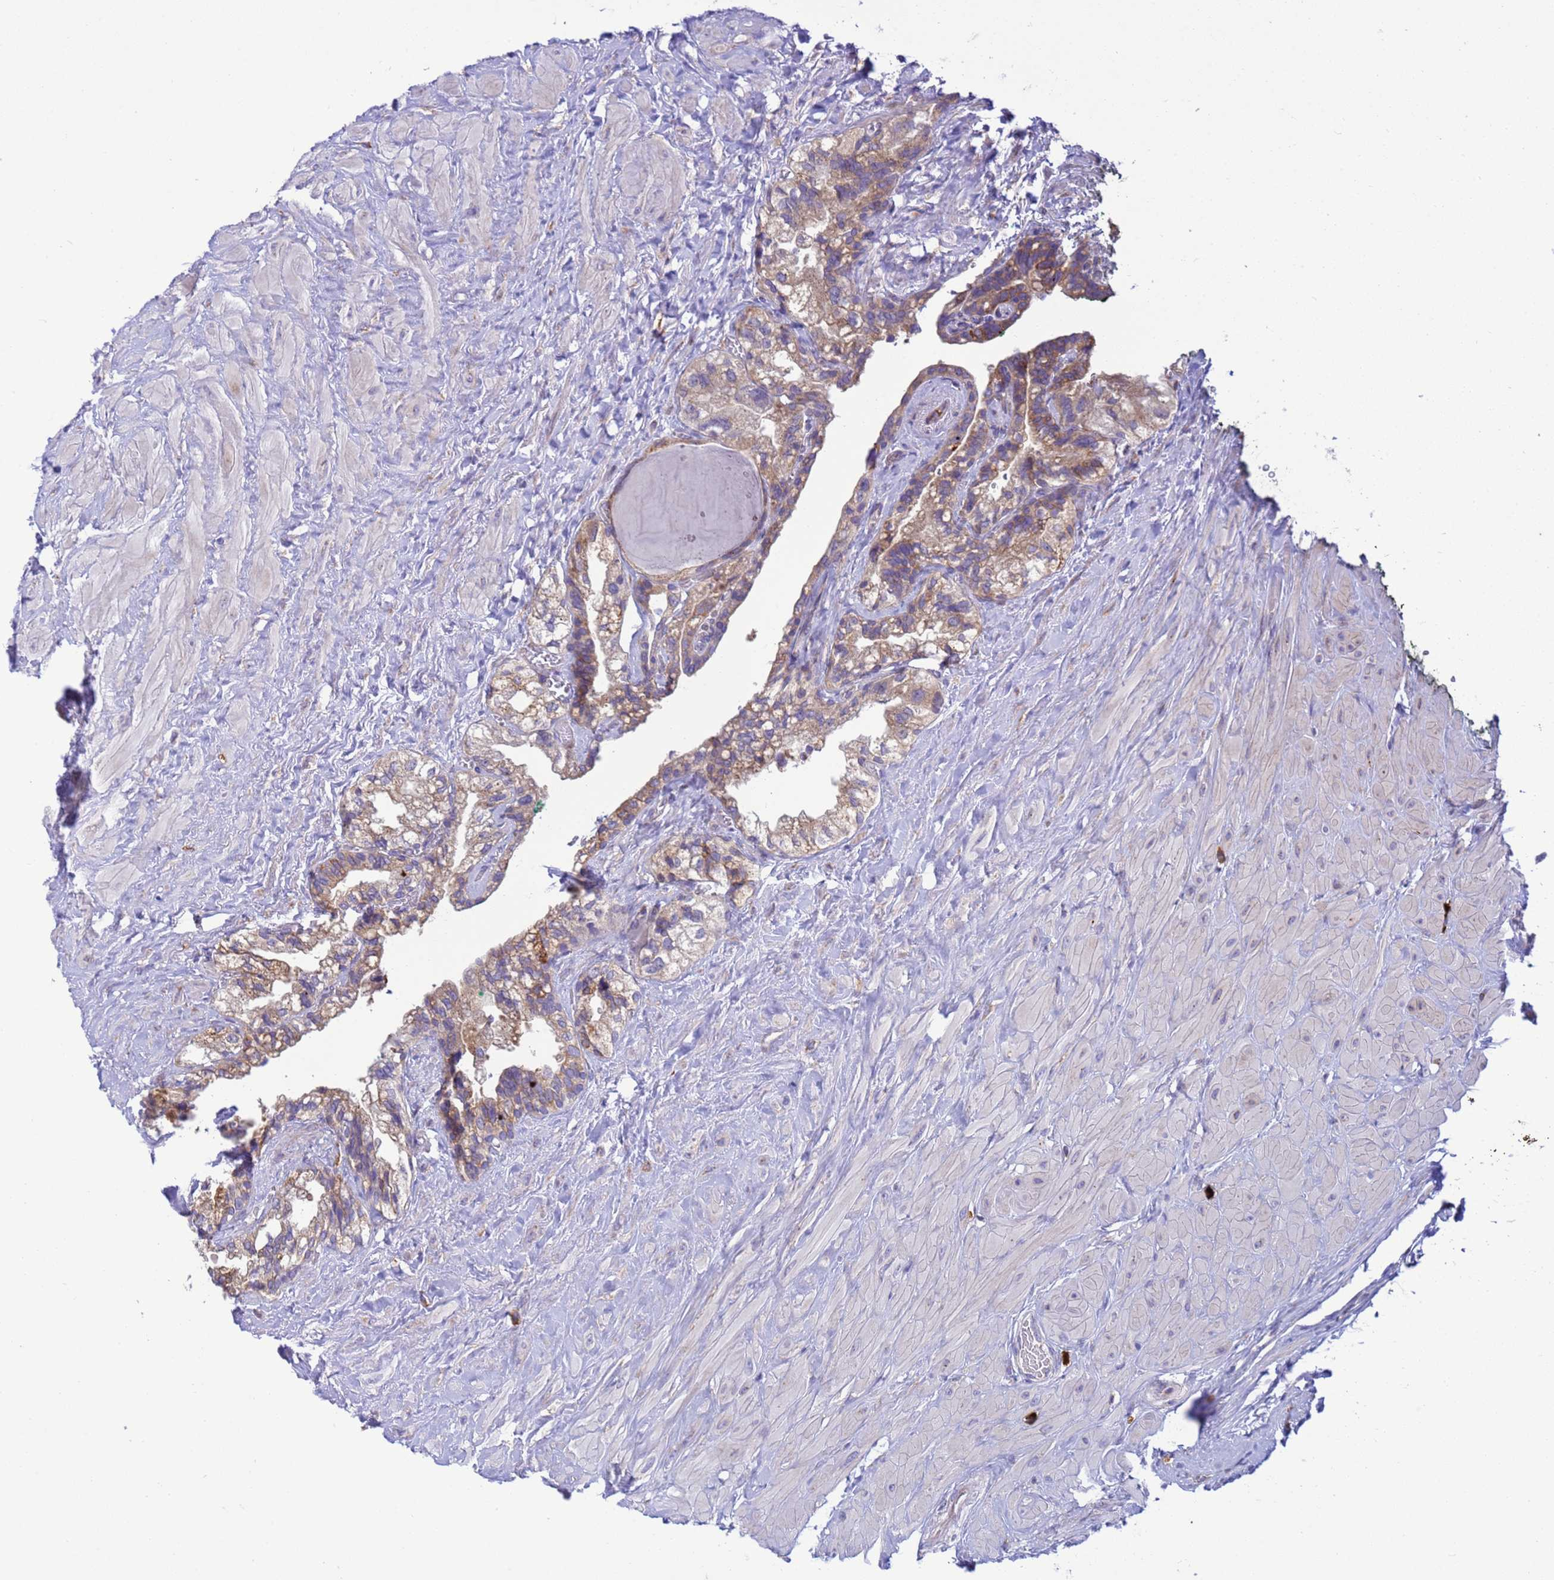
{"staining": {"intensity": "moderate", "quantity": ">75%", "location": "cytoplasmic/membranous"}, "tissue": "seminal vesicle", "cell_type": "Glandular cells", "image_type": "normal", "snomed": [{"axis": "morphology", "description": "Normal tissue, NOS"}, {"axis": "topography", "description": "Seminal veicle"}, {"axis": "topography", "description": "Peripheral nerve tissue"}], "caption": "This is a micrograph of IHC staining of benign seminal vesicle, which shows moderate positivity in the cytoplasmic/membranous of glandular cells.", "gene": "THAP5", "patient": {"sex": "male", "age": 60}}